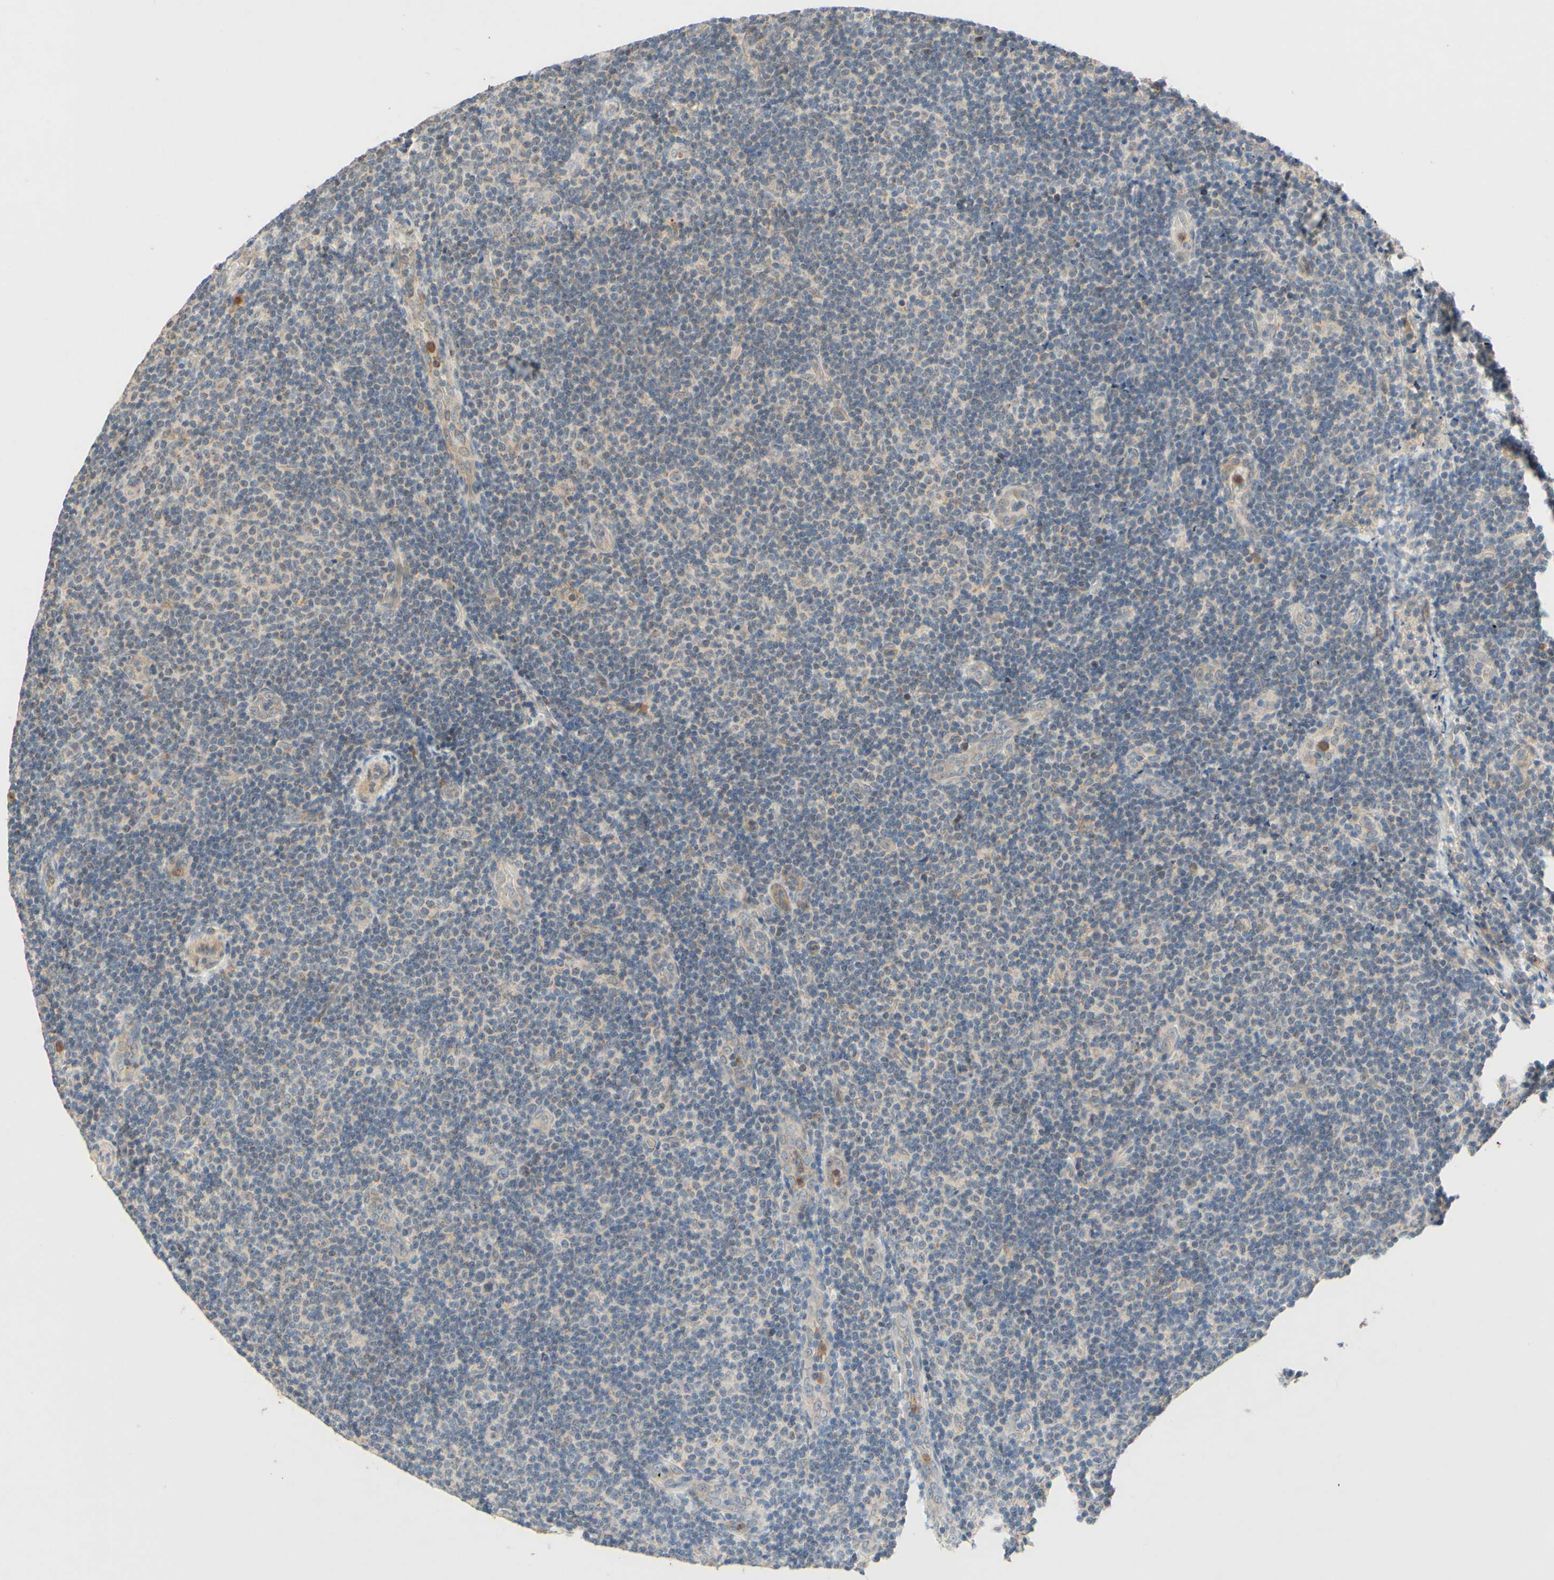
{"staining": {"intensity": "weak", "quantity": ">75%", "location": "cytoplasmic/membranous"}, "tissue": "lymphoma", "cell_type": "Tumor cells", "image_type": "cancer", "snomed": [{"axis": "morphology", "description": "Malignant lymphoma, non-Hodgkin's type, Low grade"}, {"axis": "topography", "description": "Lymph node"}], "caption": "A brown stain highlights weak cytoplasmic/membranous positivity of a protein in human low-grade malignant lymphoma, non-Hodgkin's type tumor cells.", "gene": "GATA1", "patient": {"sex": "male", "age": 83}}